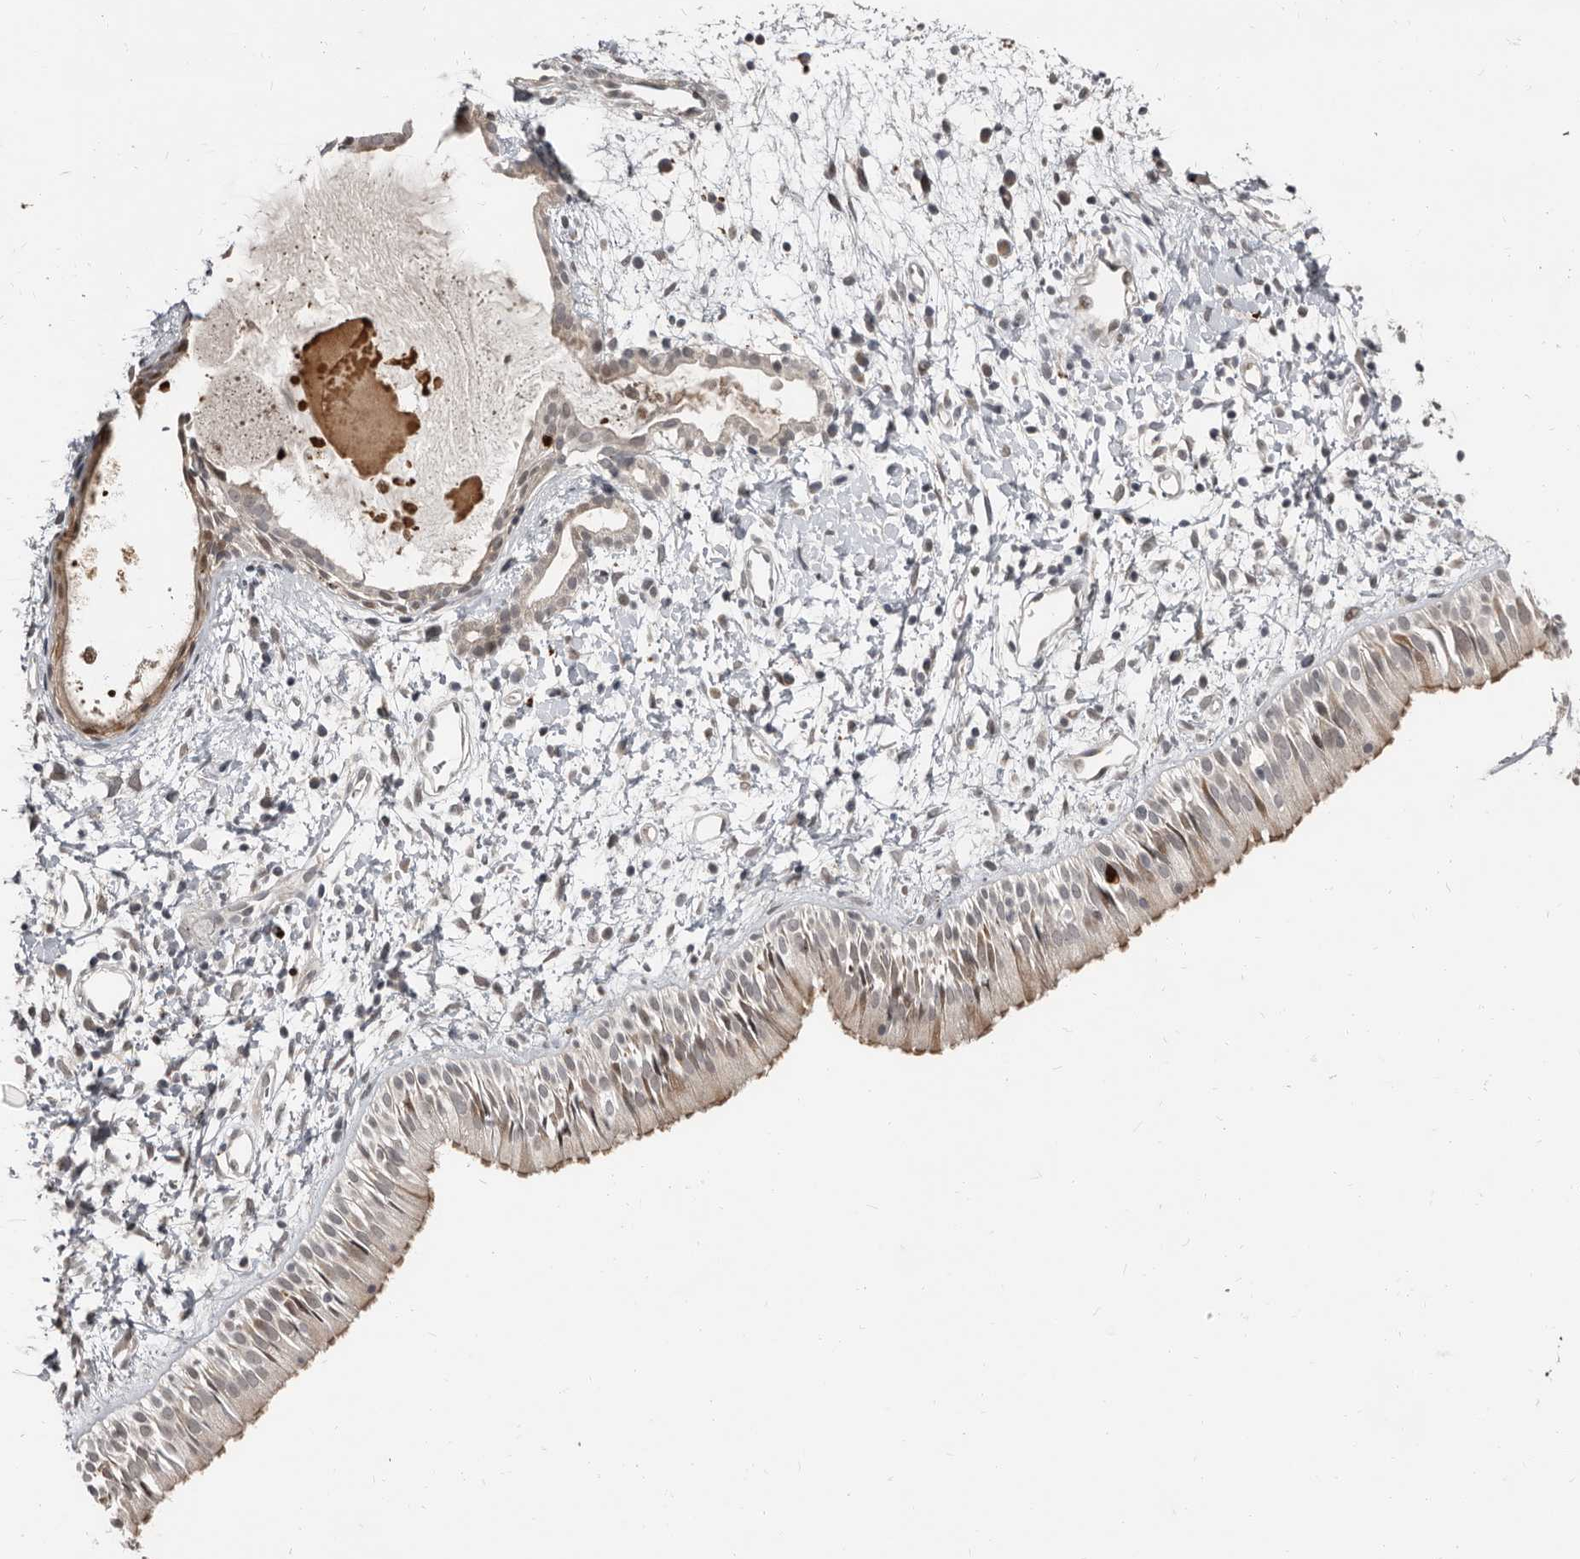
{"staining": {"intensity": "moderate", "quantity": "25%-75%", "location": "cytoplasmic/membranous,nuclear"}, "tissue": "nasopharynx", "cell_type": "Respiratory epithelial cells", "image_type": "normal", "snomed": [{"axis": "morphology", "description": "Normal tissue, NOS"}, {"axis": "topography", "description": "Nasopharynx"}], "caption": "IHC (DAB) staining of unremarkable nasopharynx demonstrates moderate cytoplasmic/membranous,nuclear protein staining in about 25%-75% of respiratory epithelial cells. (Stains: DAB (3,3'-diaminobenzidine) in brown, nuclei in blue, Microscopy: brightfield microscopy at high magnification).", "gene": "APOL6", "patient": {"sex": "male", "age": 22}}